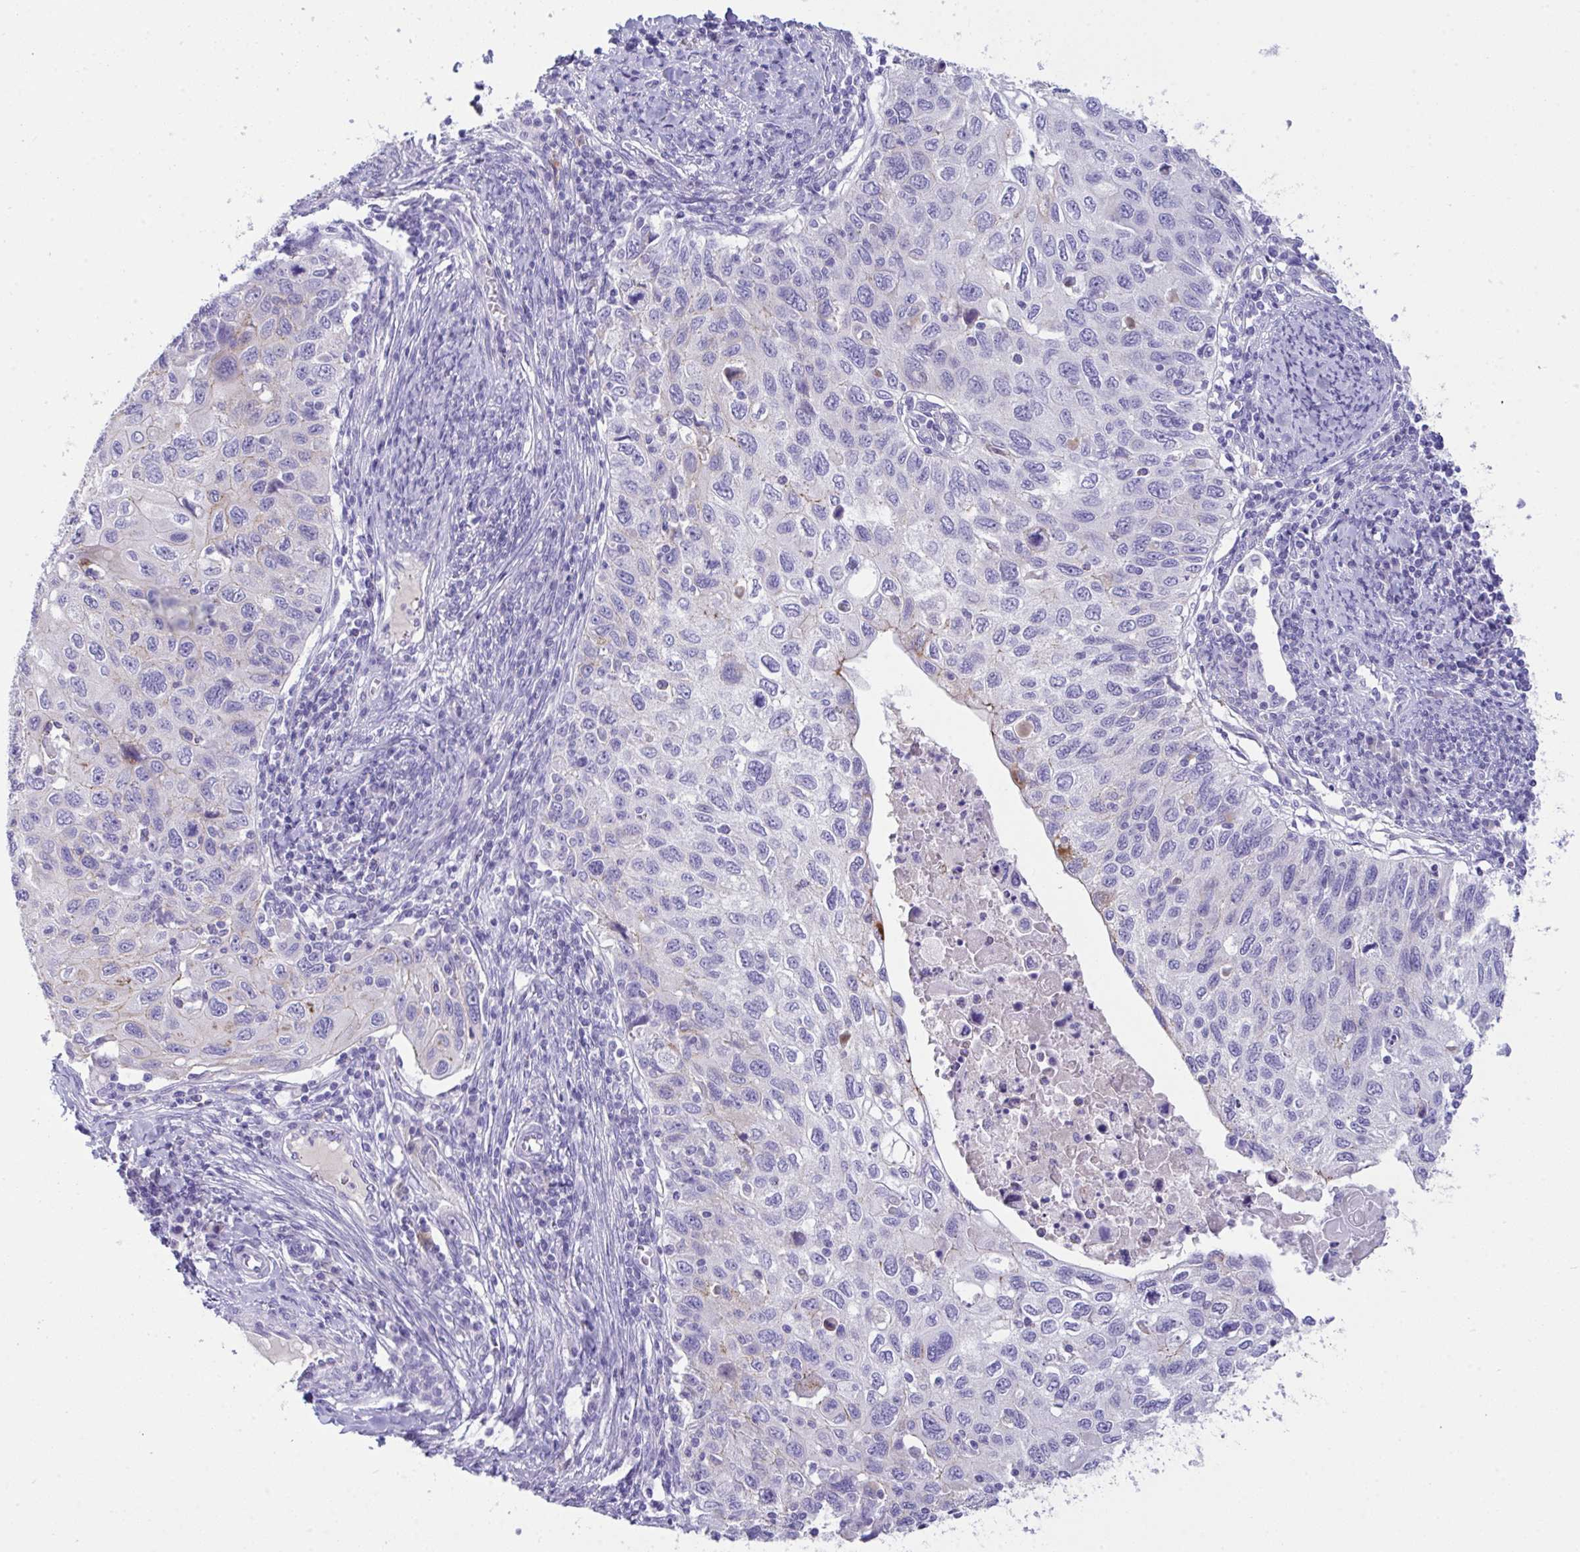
{"staining": {"intensity": "negative", "quantity": "none", "location": "none"}, "tissue": "cervical cancer", "cell_type": "Tumor cells", "image_type": "cancer", "snomed": [{"axis": "morphology", "description": "Squamous cell carcinoma, NOS"}, {"axis": "topography", "description": "Cervix"}], "caption": "DAB (3,3'-diaminobenzidine) immunohistochemical staining of human squamous cell carcinoma (cervical) shows no significant expression in tumor cells.", "gene": "GLB1L2", "patient": {"sex": "female", "age": 70}}